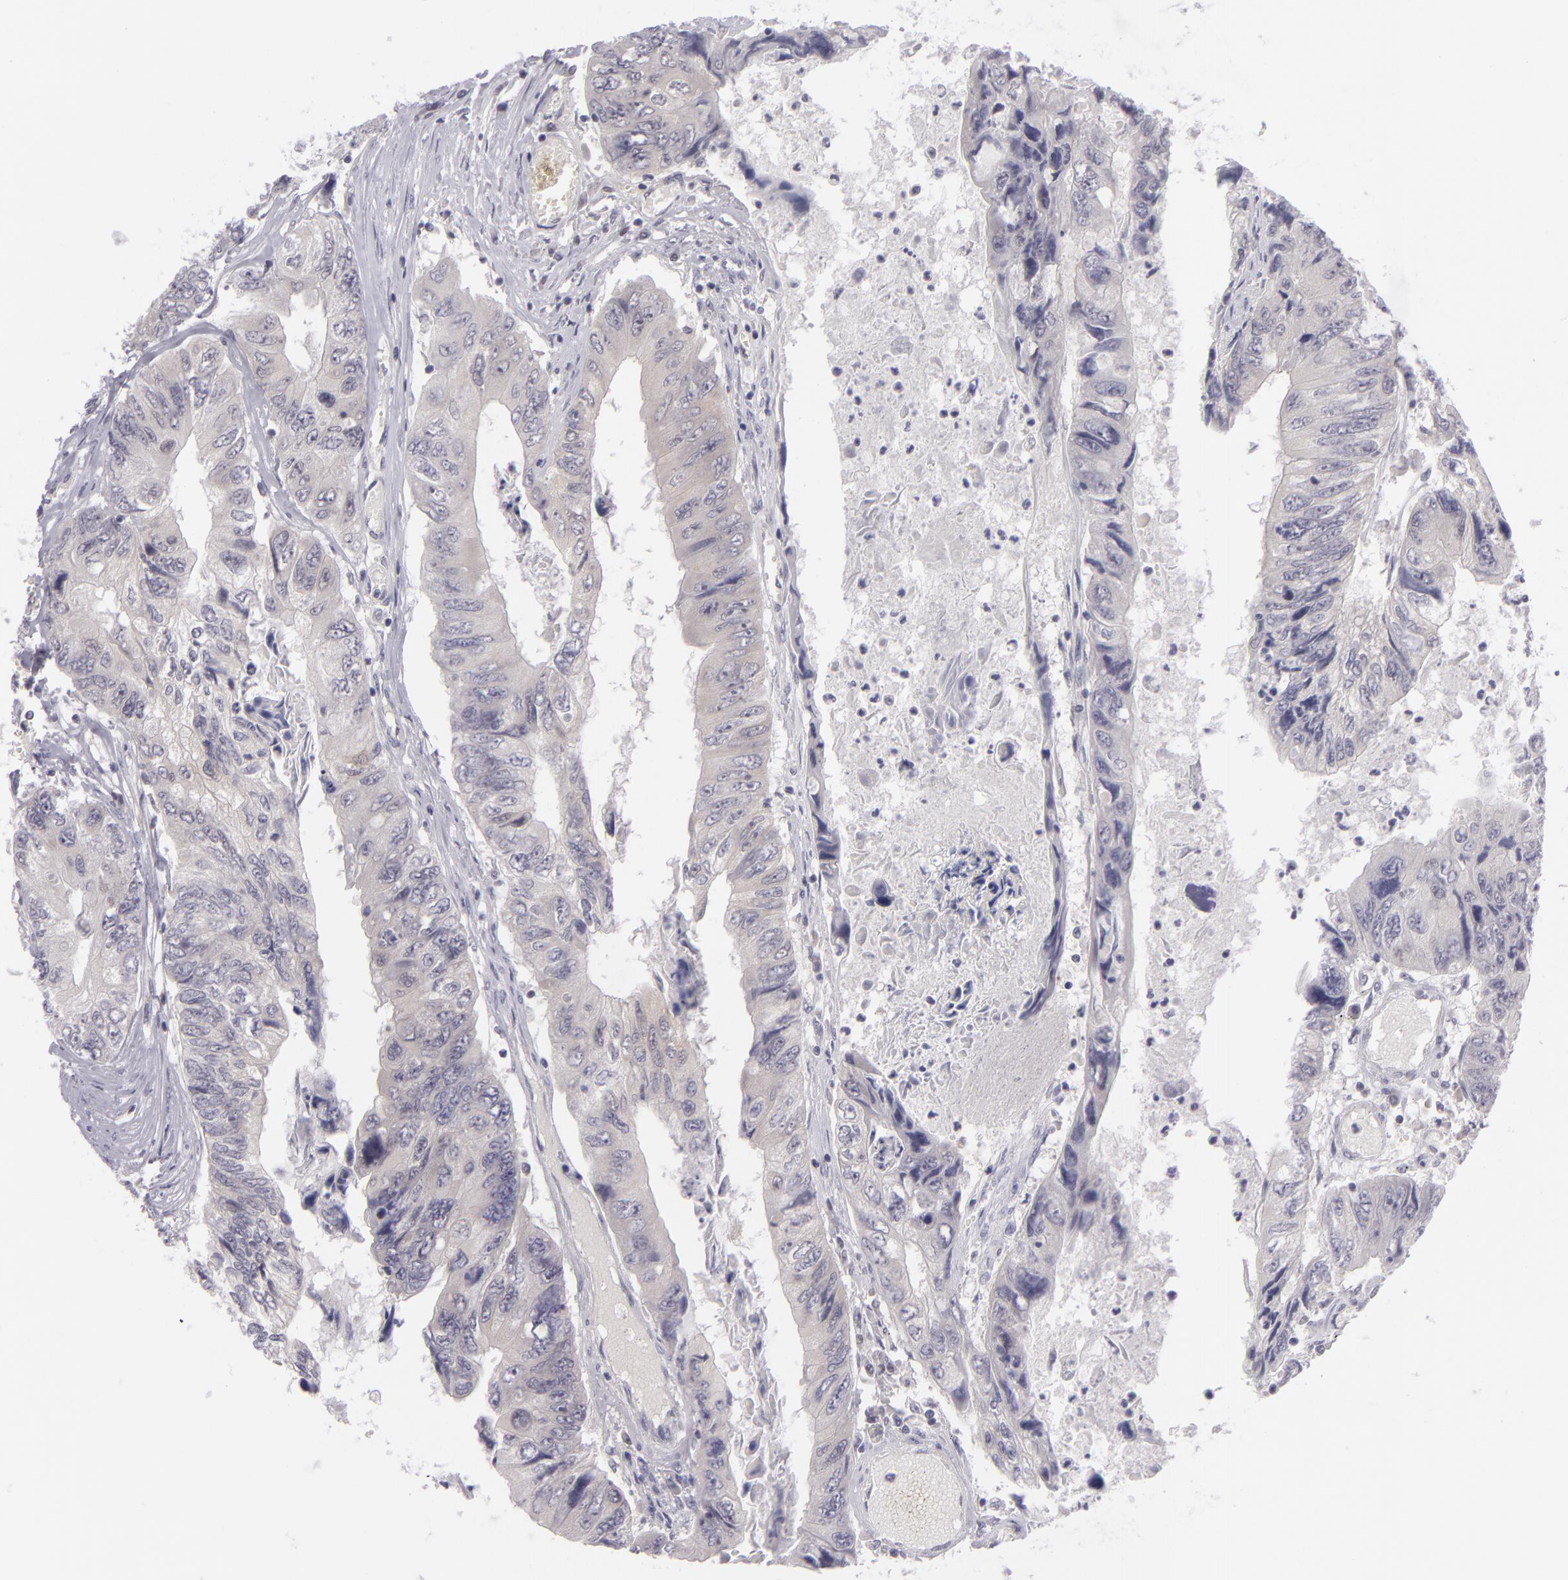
{"staining": {"intensity": "negative", "quantity": "none", "location": "none"}, "tissue": "colorectal cancer", "cell_type": "Tumor cells", "image_type": "cancer", "snomed": [{"axis": "morphology", "description": "Adenocarcinoma, NOS"}, {"axis": "topography", "description": "Rectum"}], "caption": "This is a image of immunohistochemistry (IHC) staining of colorectal adenocarcinoma, which shows no positivity in tumor cells.", "gene": "BCL10", "patient": {"sex": "female", "age": 82}}